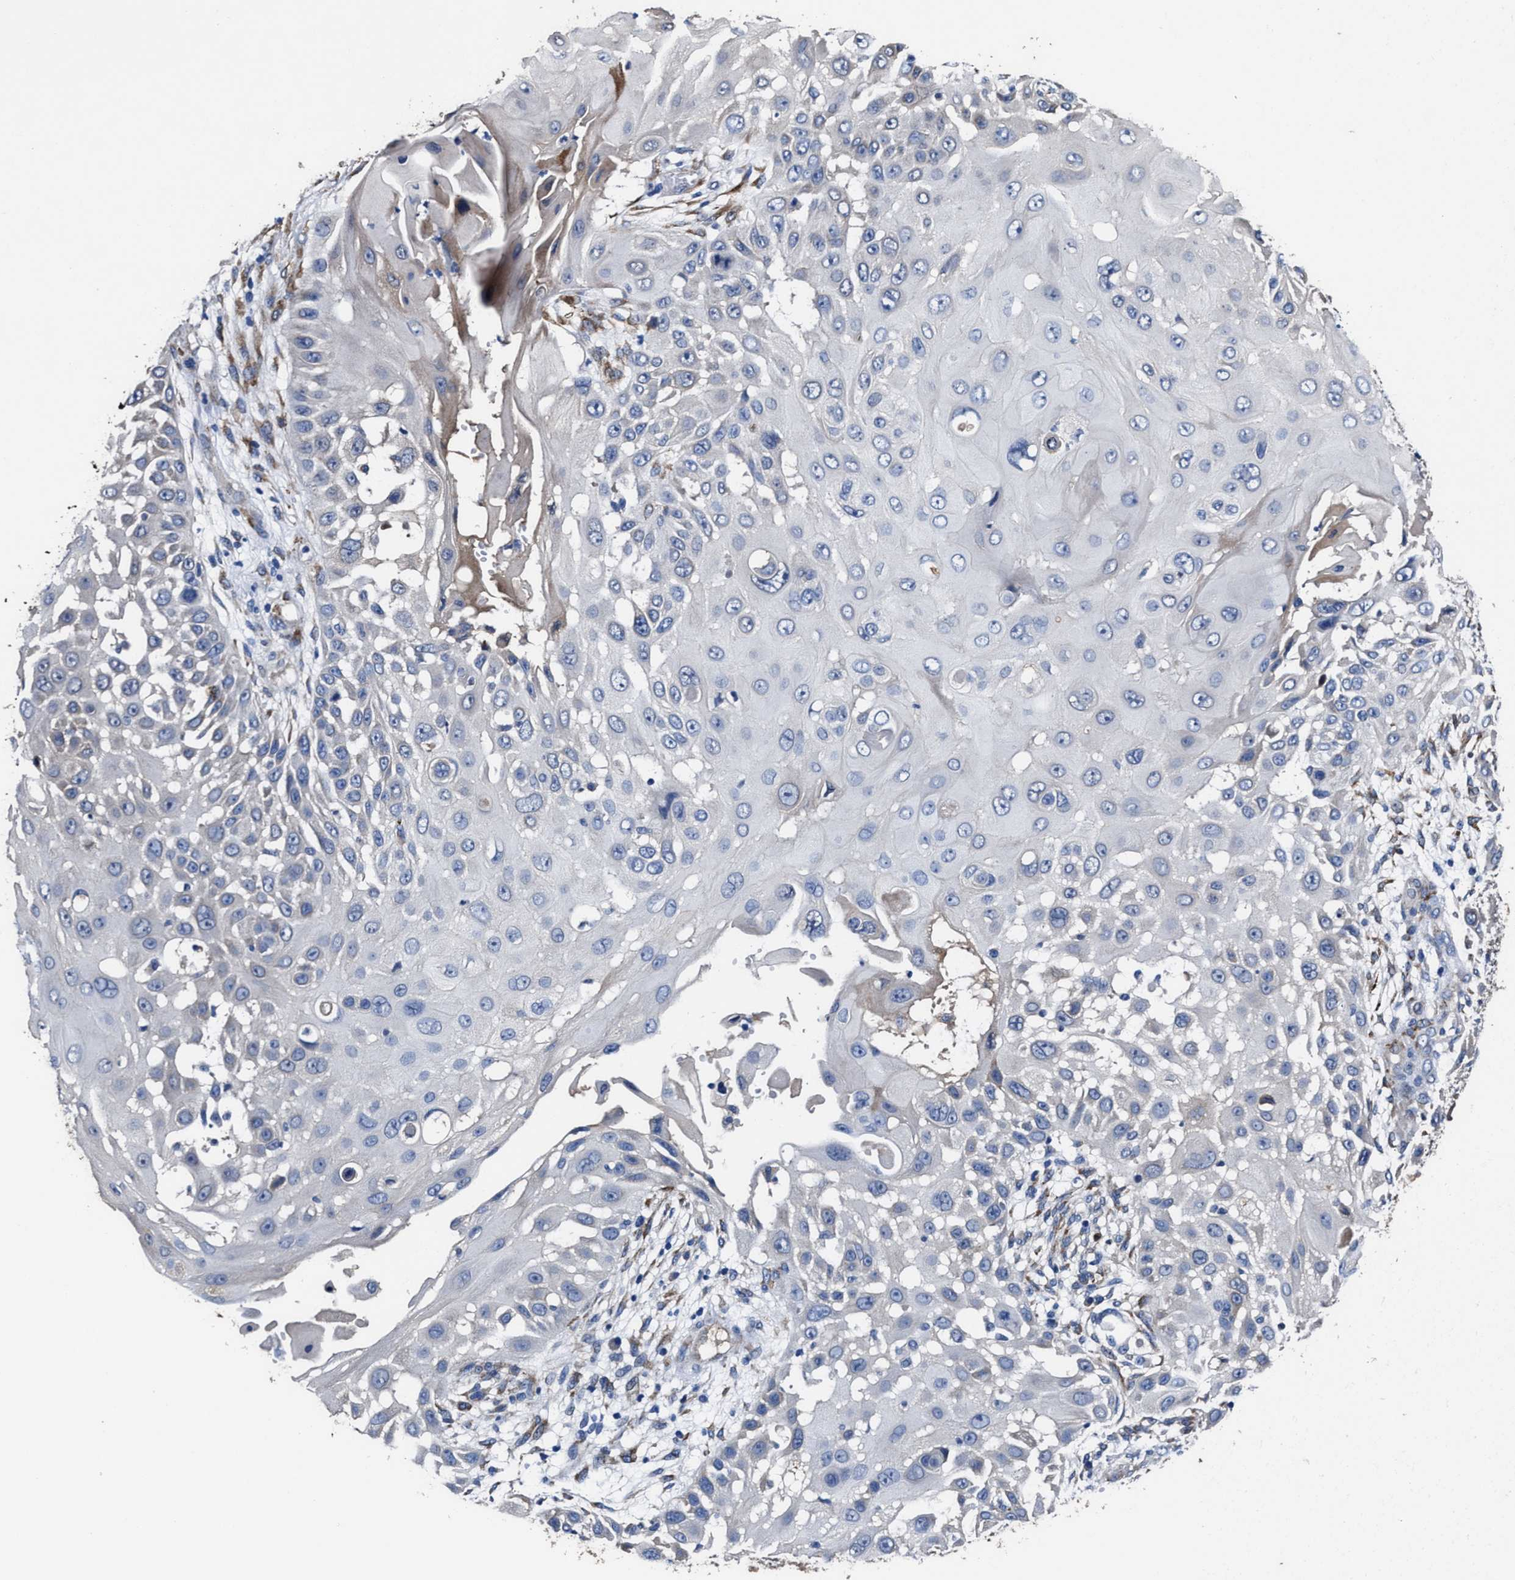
{"staining": {"intensity": "negative", "quantity": "none", "location": "none"}, "tissue": "skin cancer", "cell_type": "Tumor cells", "image_type": "cancer", "snomed": [{"axis": "morphology", "description": "Squamous cell carcinoma, NOS"}, {"axis": "topography", "description": "Skin"}], "caption": "Histopathology image shows no significant protein positivity in tumor cells of skin cancer (squamous cell carcinoma). (DAB (3,3'-diaminobenzidine) immunohistochemistry, high magnification).", "gene": "IDNK", "patient": {"sex": "female", "age": 44}}